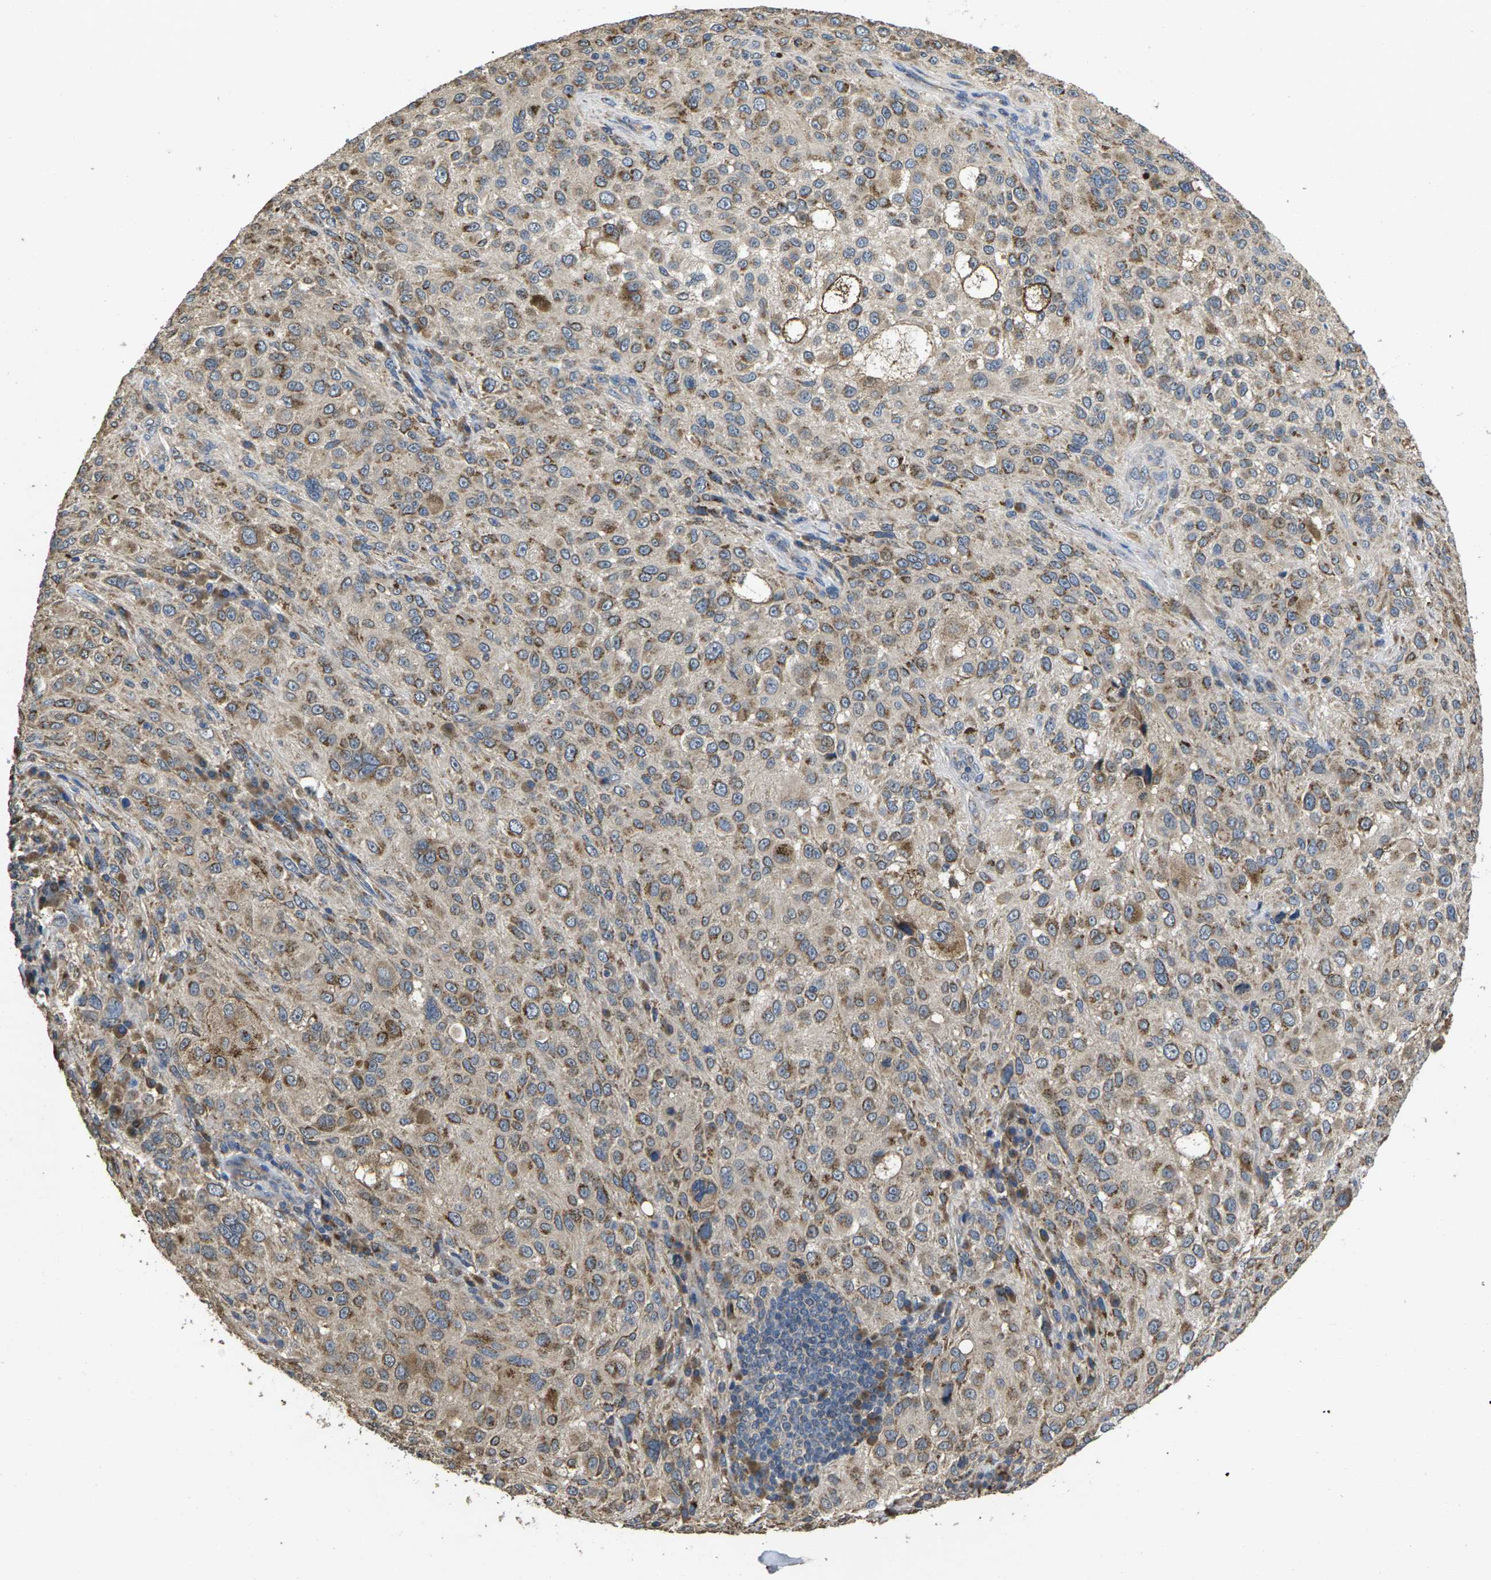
{"staining": {"intensity": "moderate", "quantity": "<25%", "location": "cytoplasmic/membranous"}, "tissue": "melanoma", "cell_type": "Tumor cells", "image_type": "cancer", "snomed": [{"axis": "morphology", "description": "Necrosis, NOS"}, {"axis": "morphology", "description": "Malignant melanoma, NOS"}, {"axis": "topography", "description": "Skin"}], "caption": "DAB immunohistochemical staining of human malignant melanoma reveals moderate cytoplasmic/membranous protein staining in about <25% of tumor cells.", "gene": "B4GAT1", "patient": {"sex": "female", "age": 87}}